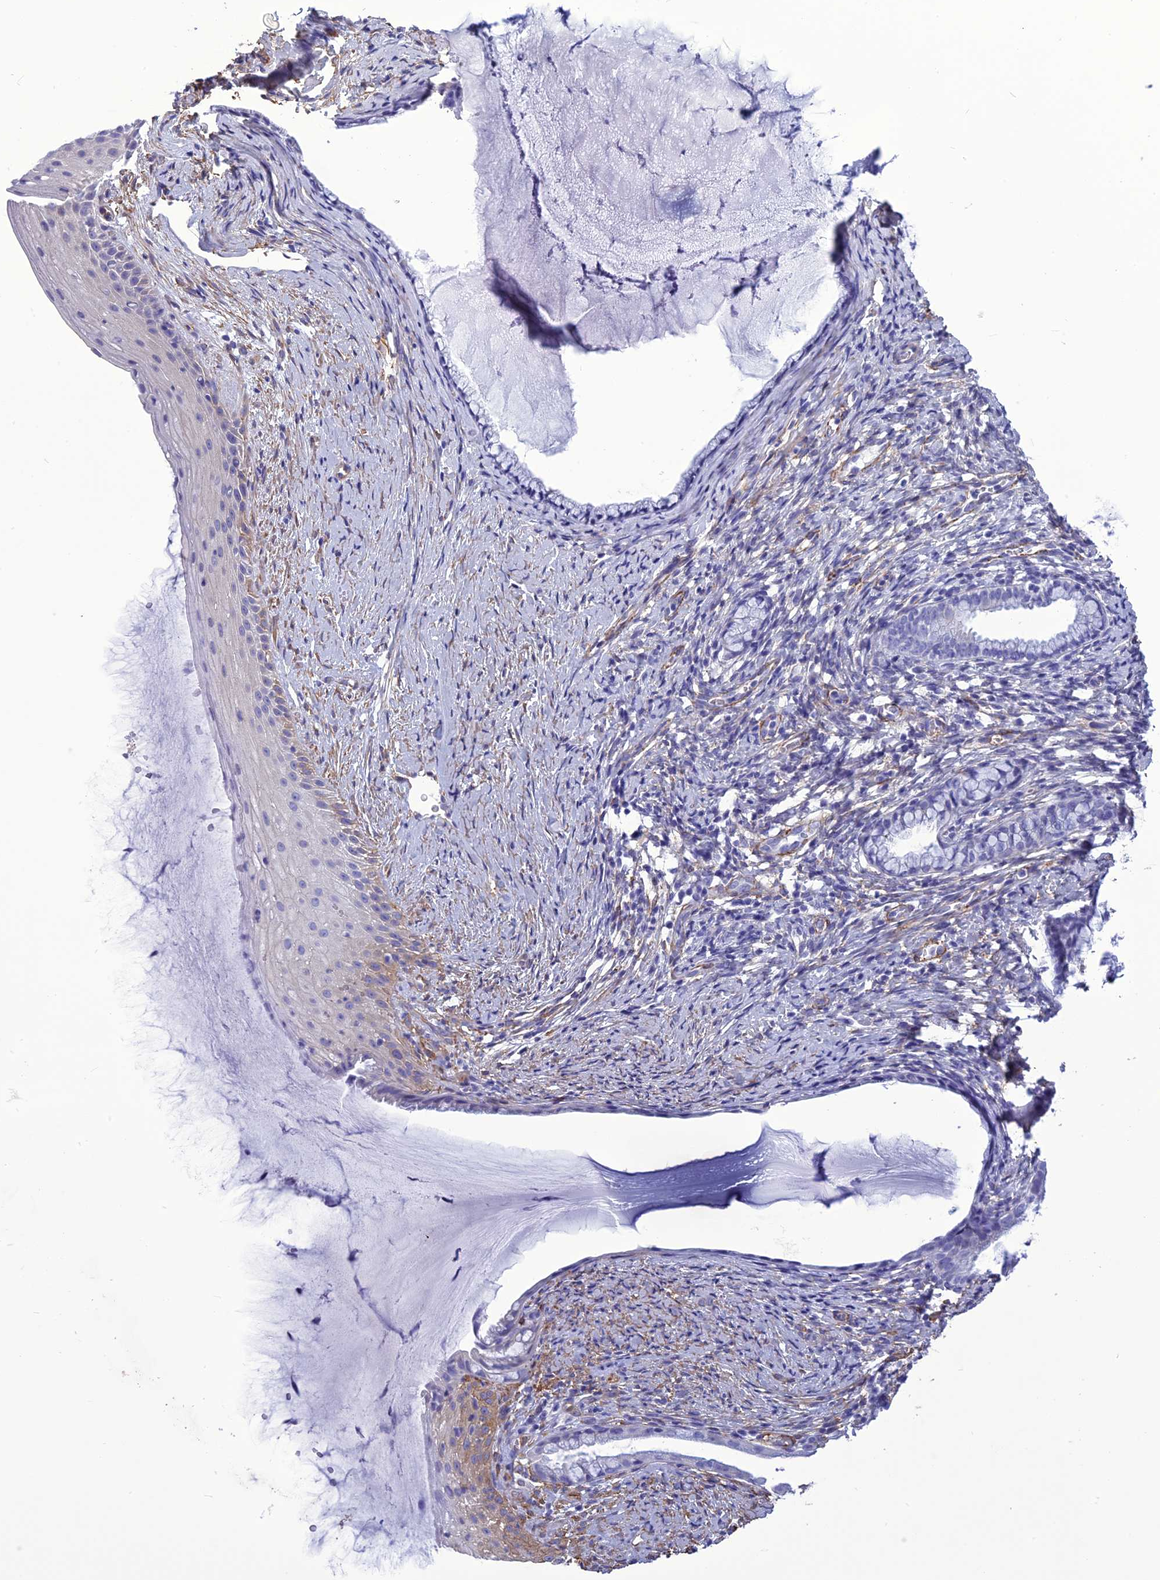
{"staining": {"intensity": "negative", "quantity": "none", "location": "none"}, "tissue": "cervix", "cell_type": "Glandular cells", "image_type": "normal", "snomed": [{"axis": "morphology", "description": "Normal tissue, NOS"}, {"axis": "topography", "description": "Cervix"}], "caption": "IHC micrograph of normal human cervix stained for a protein (brown), which demonstrates no positivity in glandular cells.", "gene": "NKD1", "patient": {"sex": "female", "age": 36}}